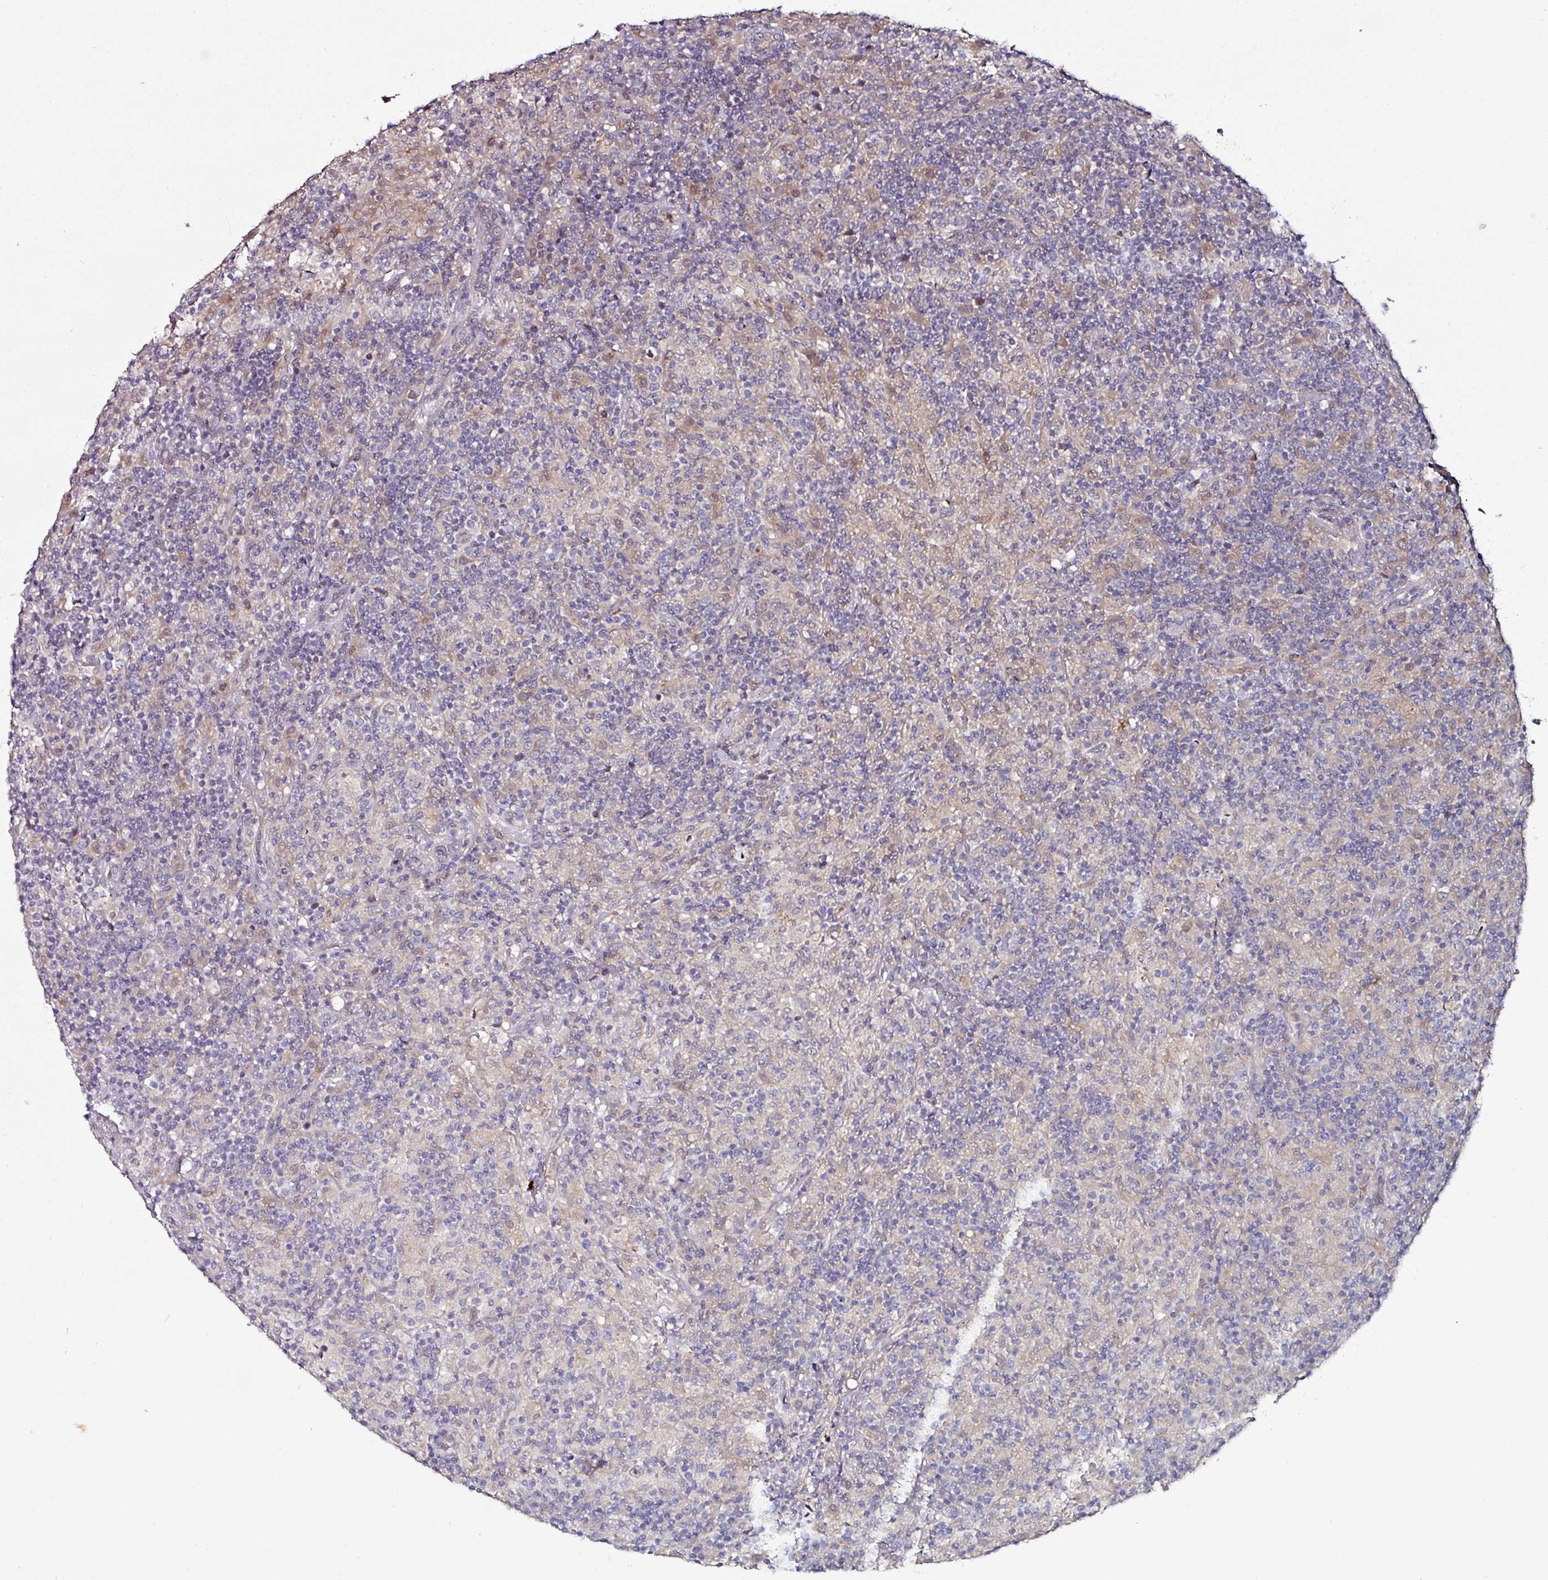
{"staining": {"intensity": "negative", "quantity": "none", "location": "none"}, "tissue": "lymphoma", "cell_type": "Tumor cells", "image_type": "cancer", "snomed": [{"axis": "morphology", "description": "Hodgkin's disease, NOS"}, {"axis": "topography", "description": "Lymph node"}], "caption": "DAB immunohistochemical staining of lymphoma demonstrates no significant staining in tumor cells. (DAB (3,3'-diaminobenzidine) IHC, high magnification).", "gene": "CTDSP2", "patient": {"sex": "male", "age": 70}}